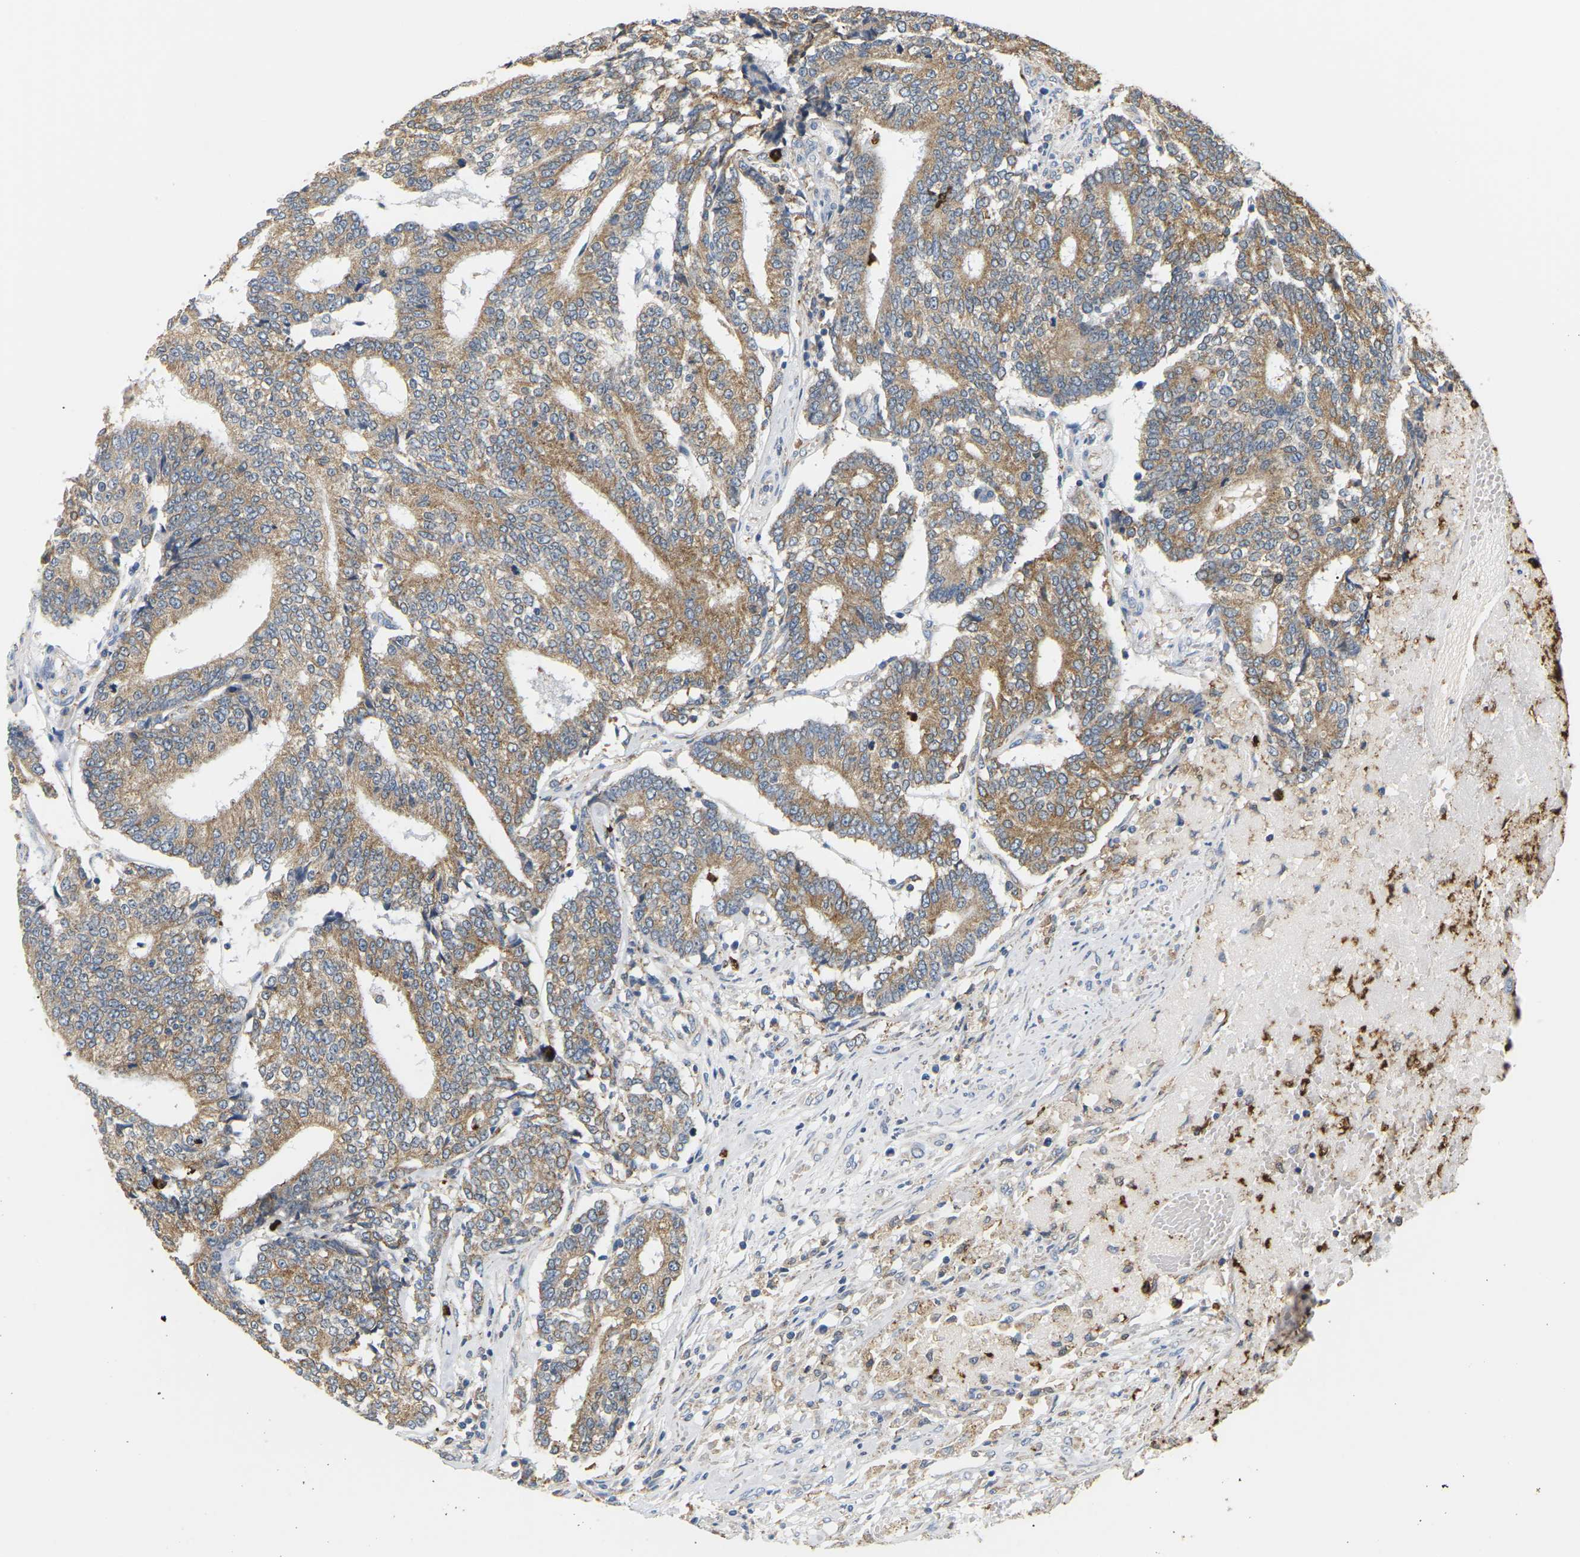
{"staining": {"intensity": "moderate", "quantity": ">75%", "location": "cytoplasmic/membranous"}, "tissue": "prostate cancer", "cell_type": "Tumor cells", "image_type": "cancer", "snomed": [{"axis": "morphology", "description": "Normal tissue, NOS"}, {"axis": "morphology", "description": "Adenocarcinoma, High grade"}, {"axis": "topography", "description": "Prostate"}, {"axis": "topography", "description": "Seminal veicle"}], "caption": "The photomicrograph demonstrates a brown stain indicating the presence of a protein in the cytoplasmic/membranous of tumor cells in high-grade adenocarcinoma (prostate).", "gene": "ADM", "patient": {"sex": "male", "age": 55}}